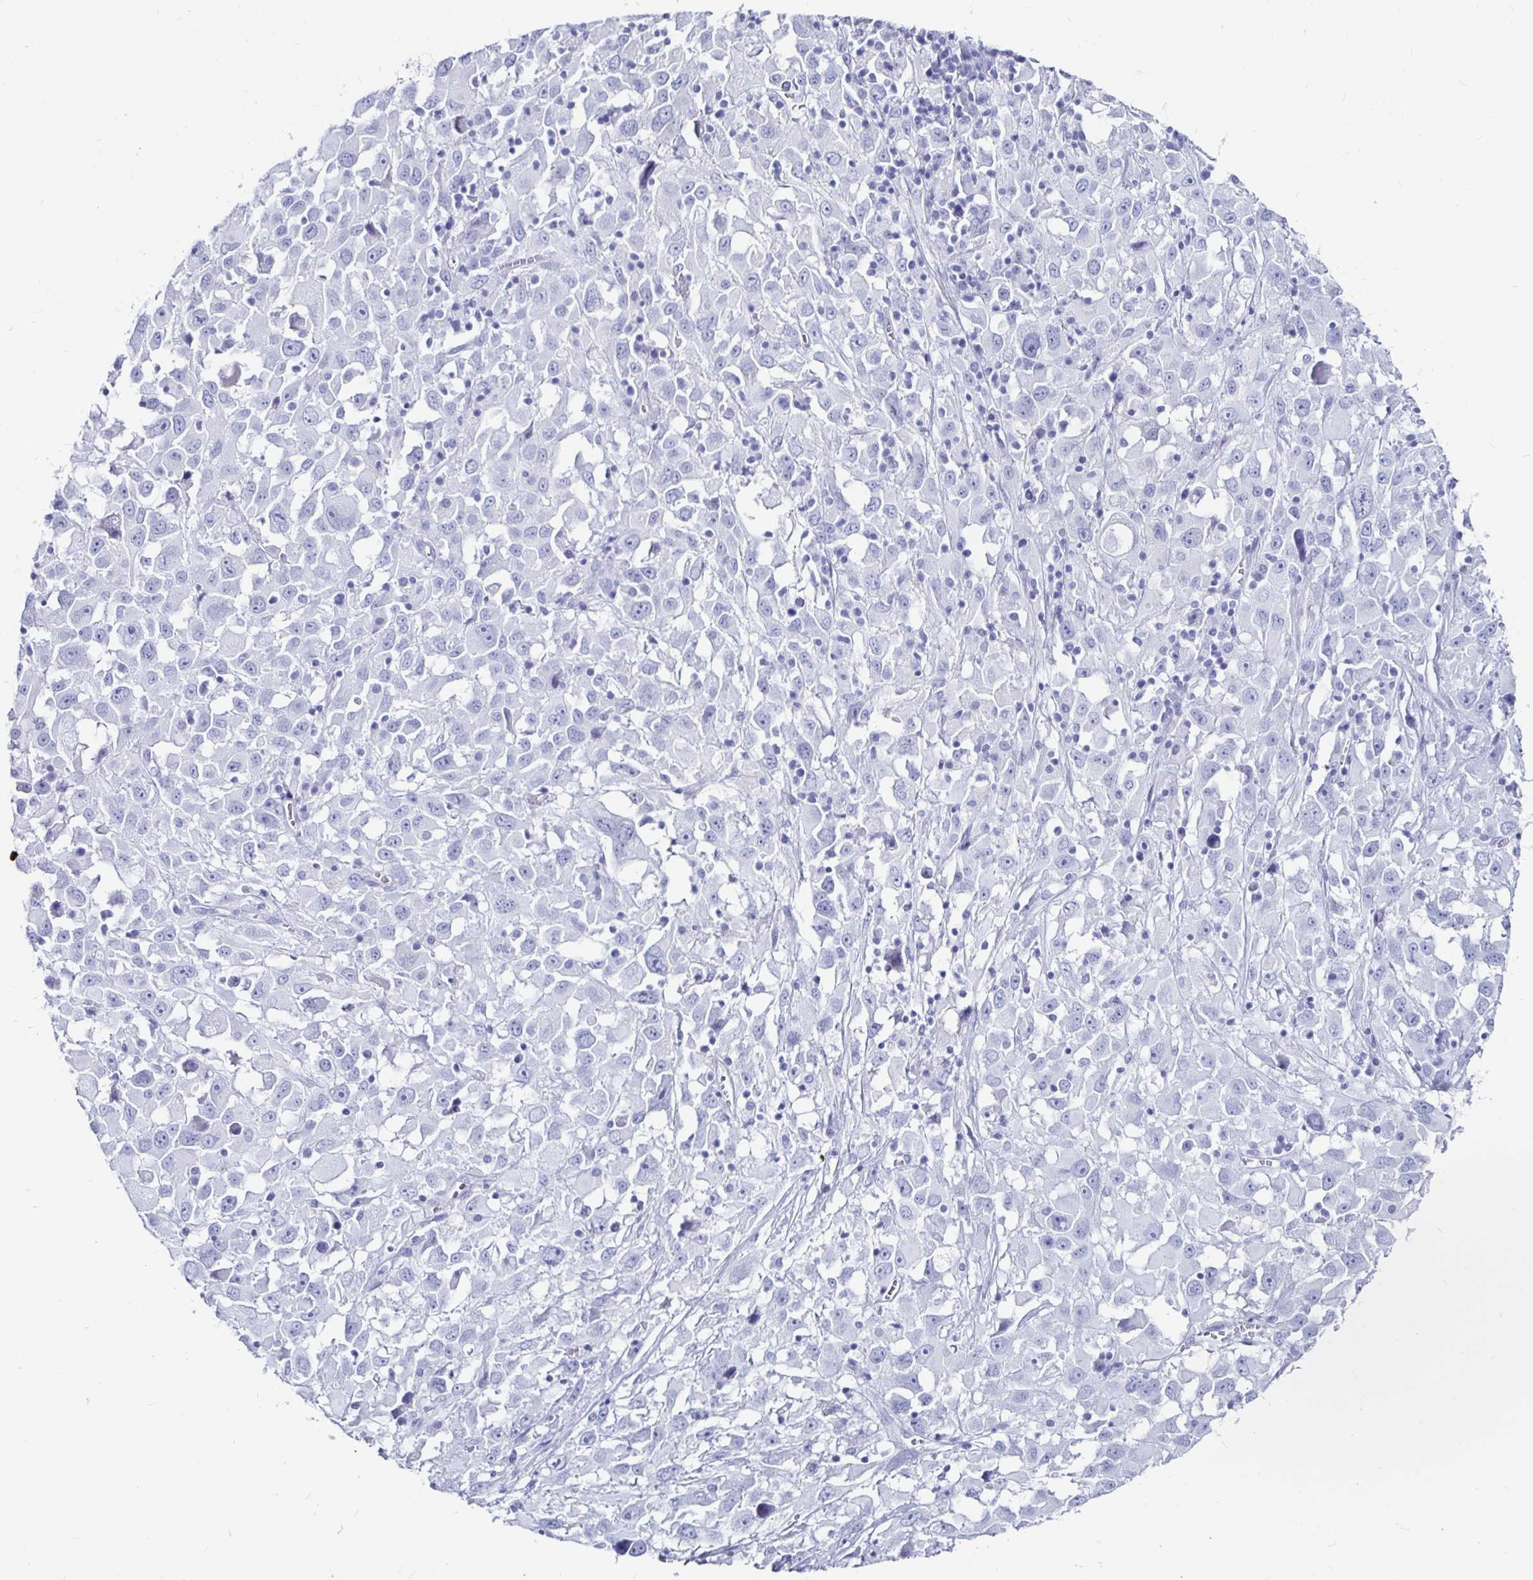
{"staining": {"intensity": "negative", "quantity": "none", "location": "none"}, "tissue": "melanoma", "cell_type": "Tumor cells", "image_type": "cancer", "snomed": [{"axis": "morphology", "description": "Malignant melanoma, Metastatic site"}, {"axis": "topography", "description": "Soft tissue"}], "caption": "Malignant melanoma (metastatic site) was stained to show a protein in brown. There is no significant positivity in tumor cells.", "gene": "LUZP4", "patient": {"sex": "male", "age": 50}}